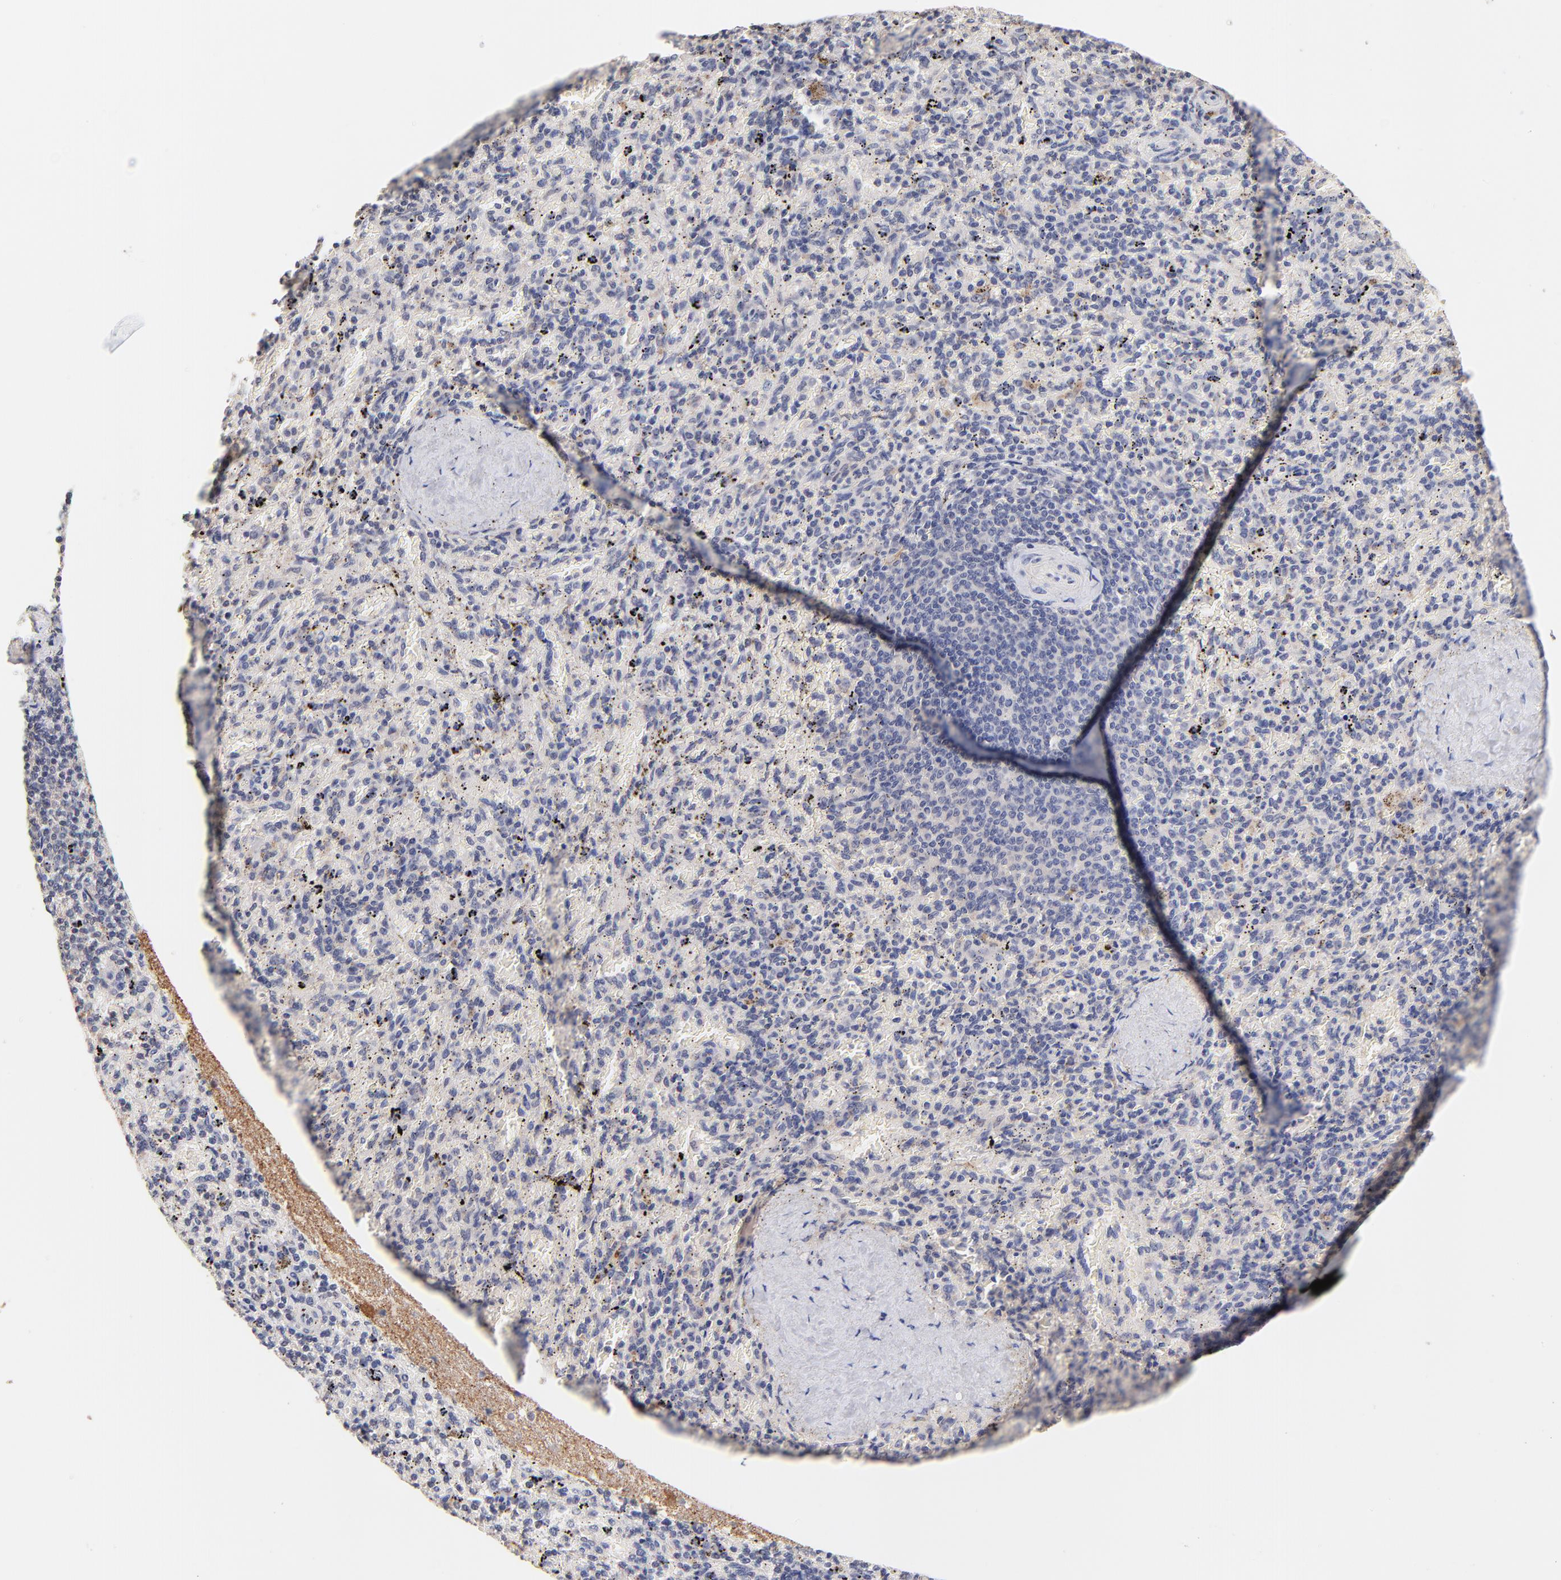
{"staining": {"intensity": "negative", "quantity": "none", "location": "none"}, "tissue": "spleen", "cell_type": "Cells in red pulp", "image_type": "normal", "snomed": [{"axis": "morphology", "description": "Normal tissue, NOS"}, {"axis": "topography", "description": "Spleen"}], "caption": "A high-resolution photomicrograph shows IHC staining of benign spleen, which reveals no significant staining in cells in red pulp. (DAB IHC, high magnification).", "gene": "RIBC2", "patient": {"sex": "female", "age": 43}}